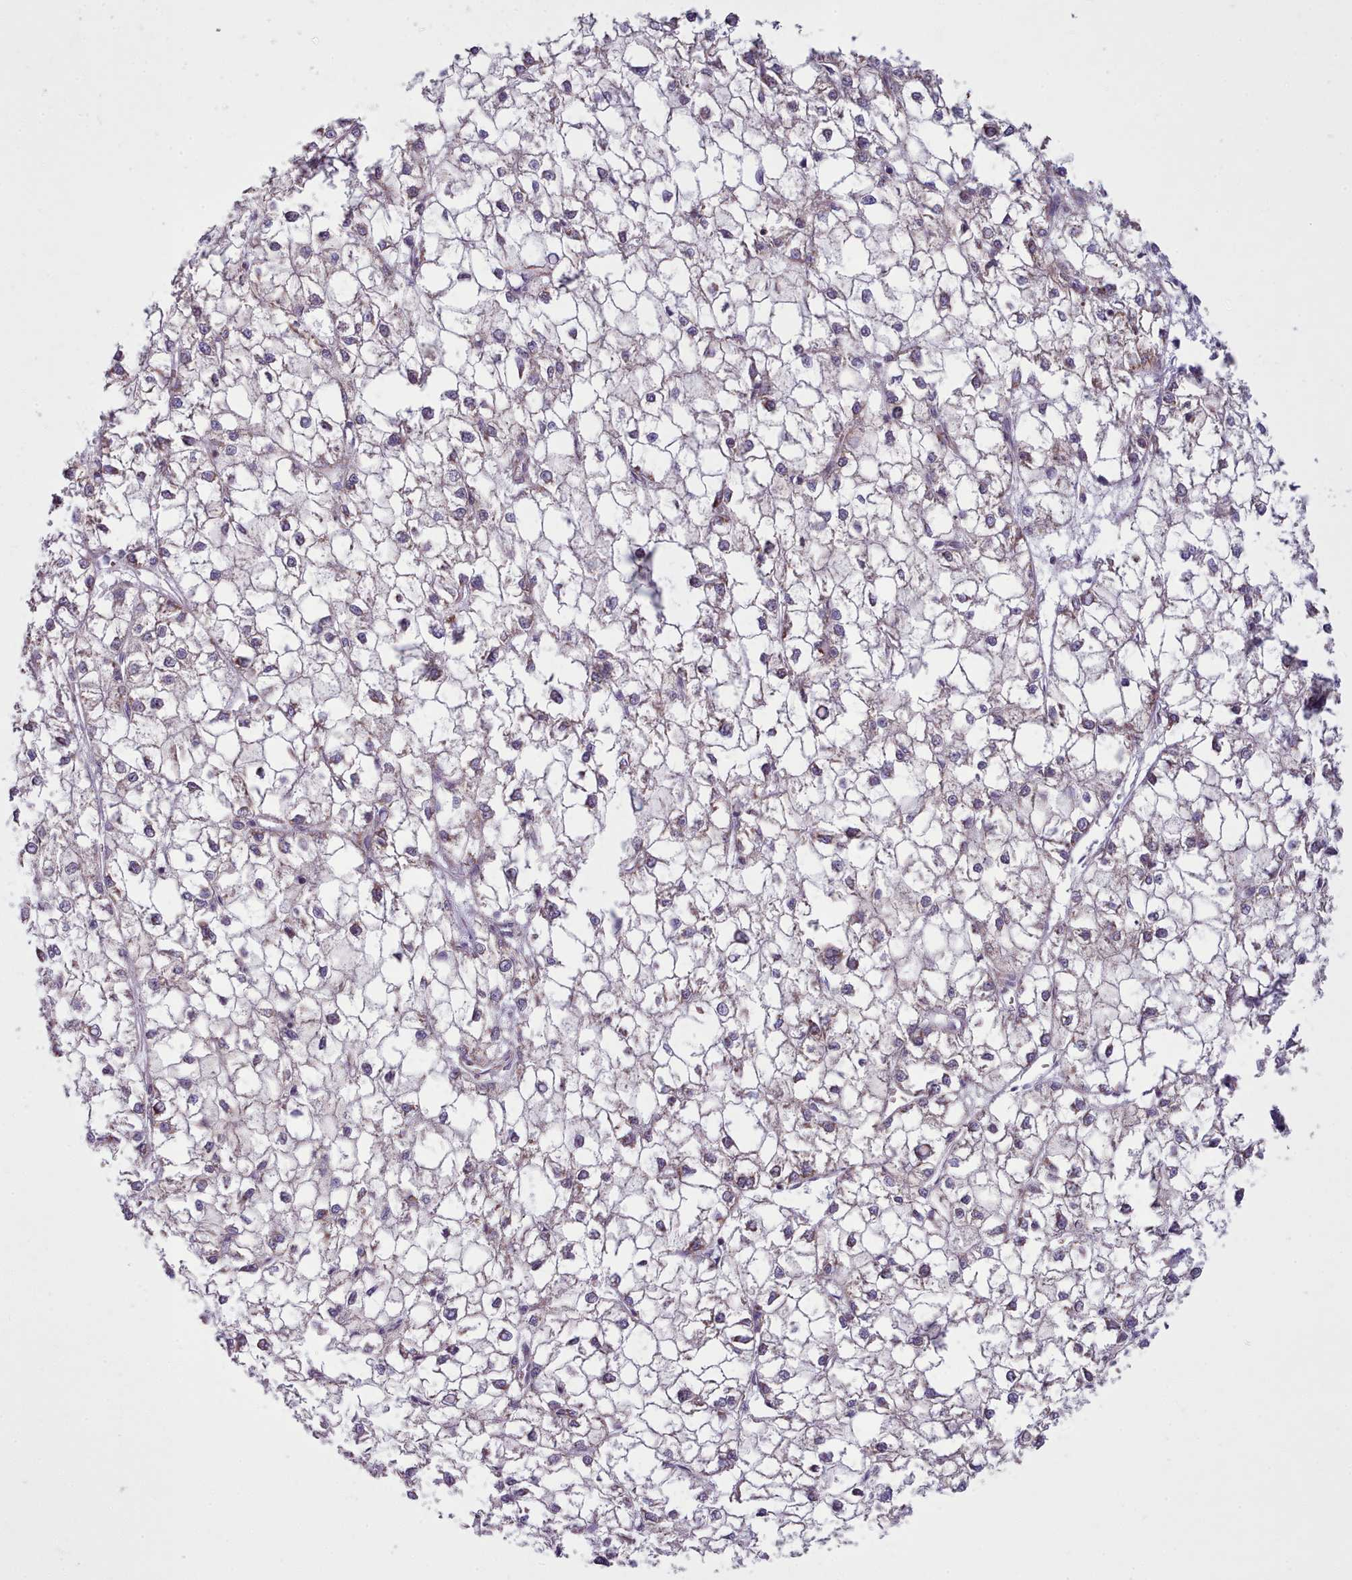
{"staining": {"intensity": "weak", "quantity": "<25%", "location": "cytoplasmic/membranous"}, "tissue": "liver cancer", "cell_type": "Tumor cells", "image_type": "cancer", "snomed": [{"axis": "morphology", "description": "Carcinoma, Hepatocellular, NOS"}, {"axis": "topography", "description": "Liver"}], "caption": "High power microscopy photomicrograph of an IHC photomicrograph of hepatocellular carcinoma (liver), revealing no significant expression in tumor cells.", "gene": "SRP54", "patient": {"sex": "female", "age": 43}}